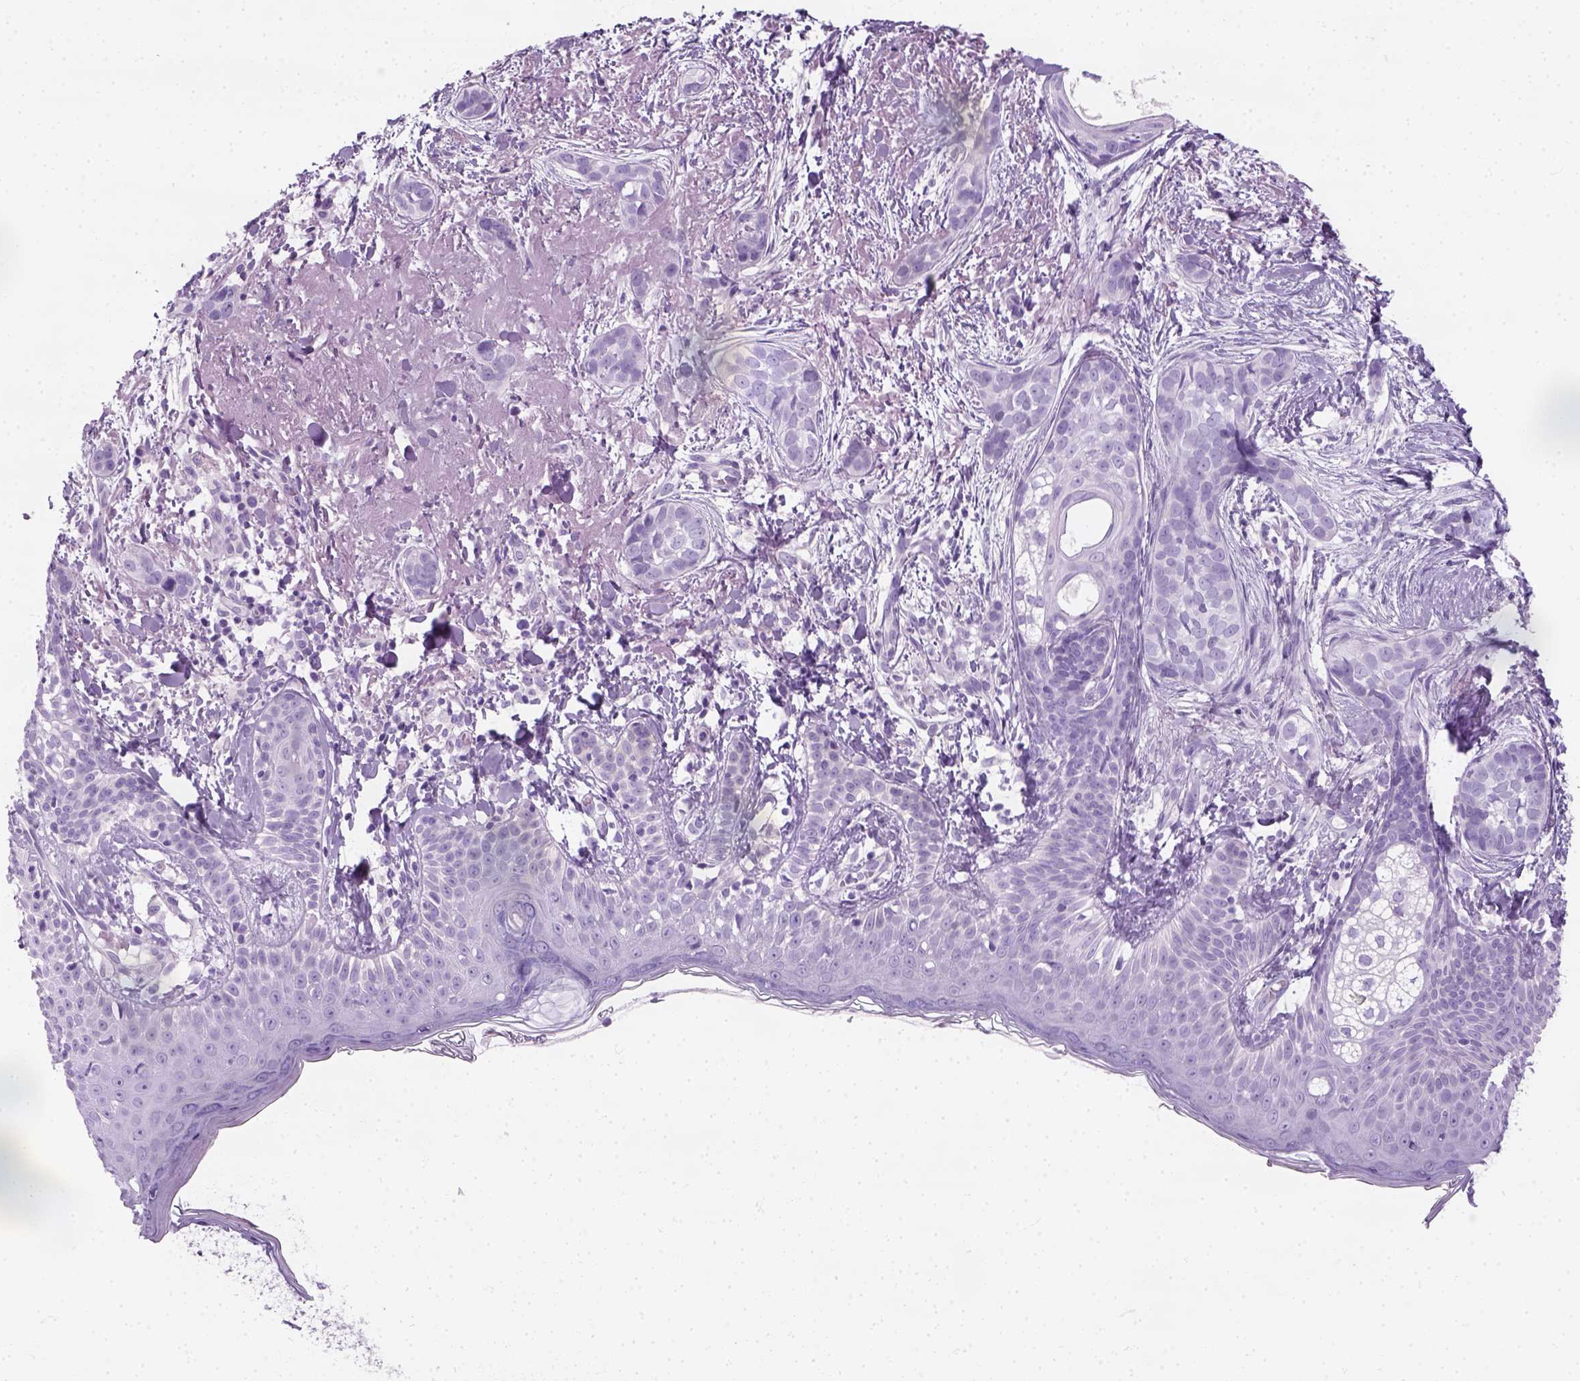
{"staining": {"intensity": "negative", "quantity": "none", "location": "none"}, "tissue": "skin cancer", "cell_type": "Tumor cells", "image_type": "cancer", "snomed": [{"axis": "morphology", "description": "Basal cell carcinoma"}, {"axis": "topography", "description": "Skin"}], "caption": "IHC micrograph of human skin cancer (basal cell carcinoma) stained for a protein (brown), which demonstrates no expression in tumor cells. (DAB (3,3'-diaminobenzidine) IHC with hematoxylin counter stain).", "gene": "SLC12A5", "patient": {"sex": "male", "age": 87}}